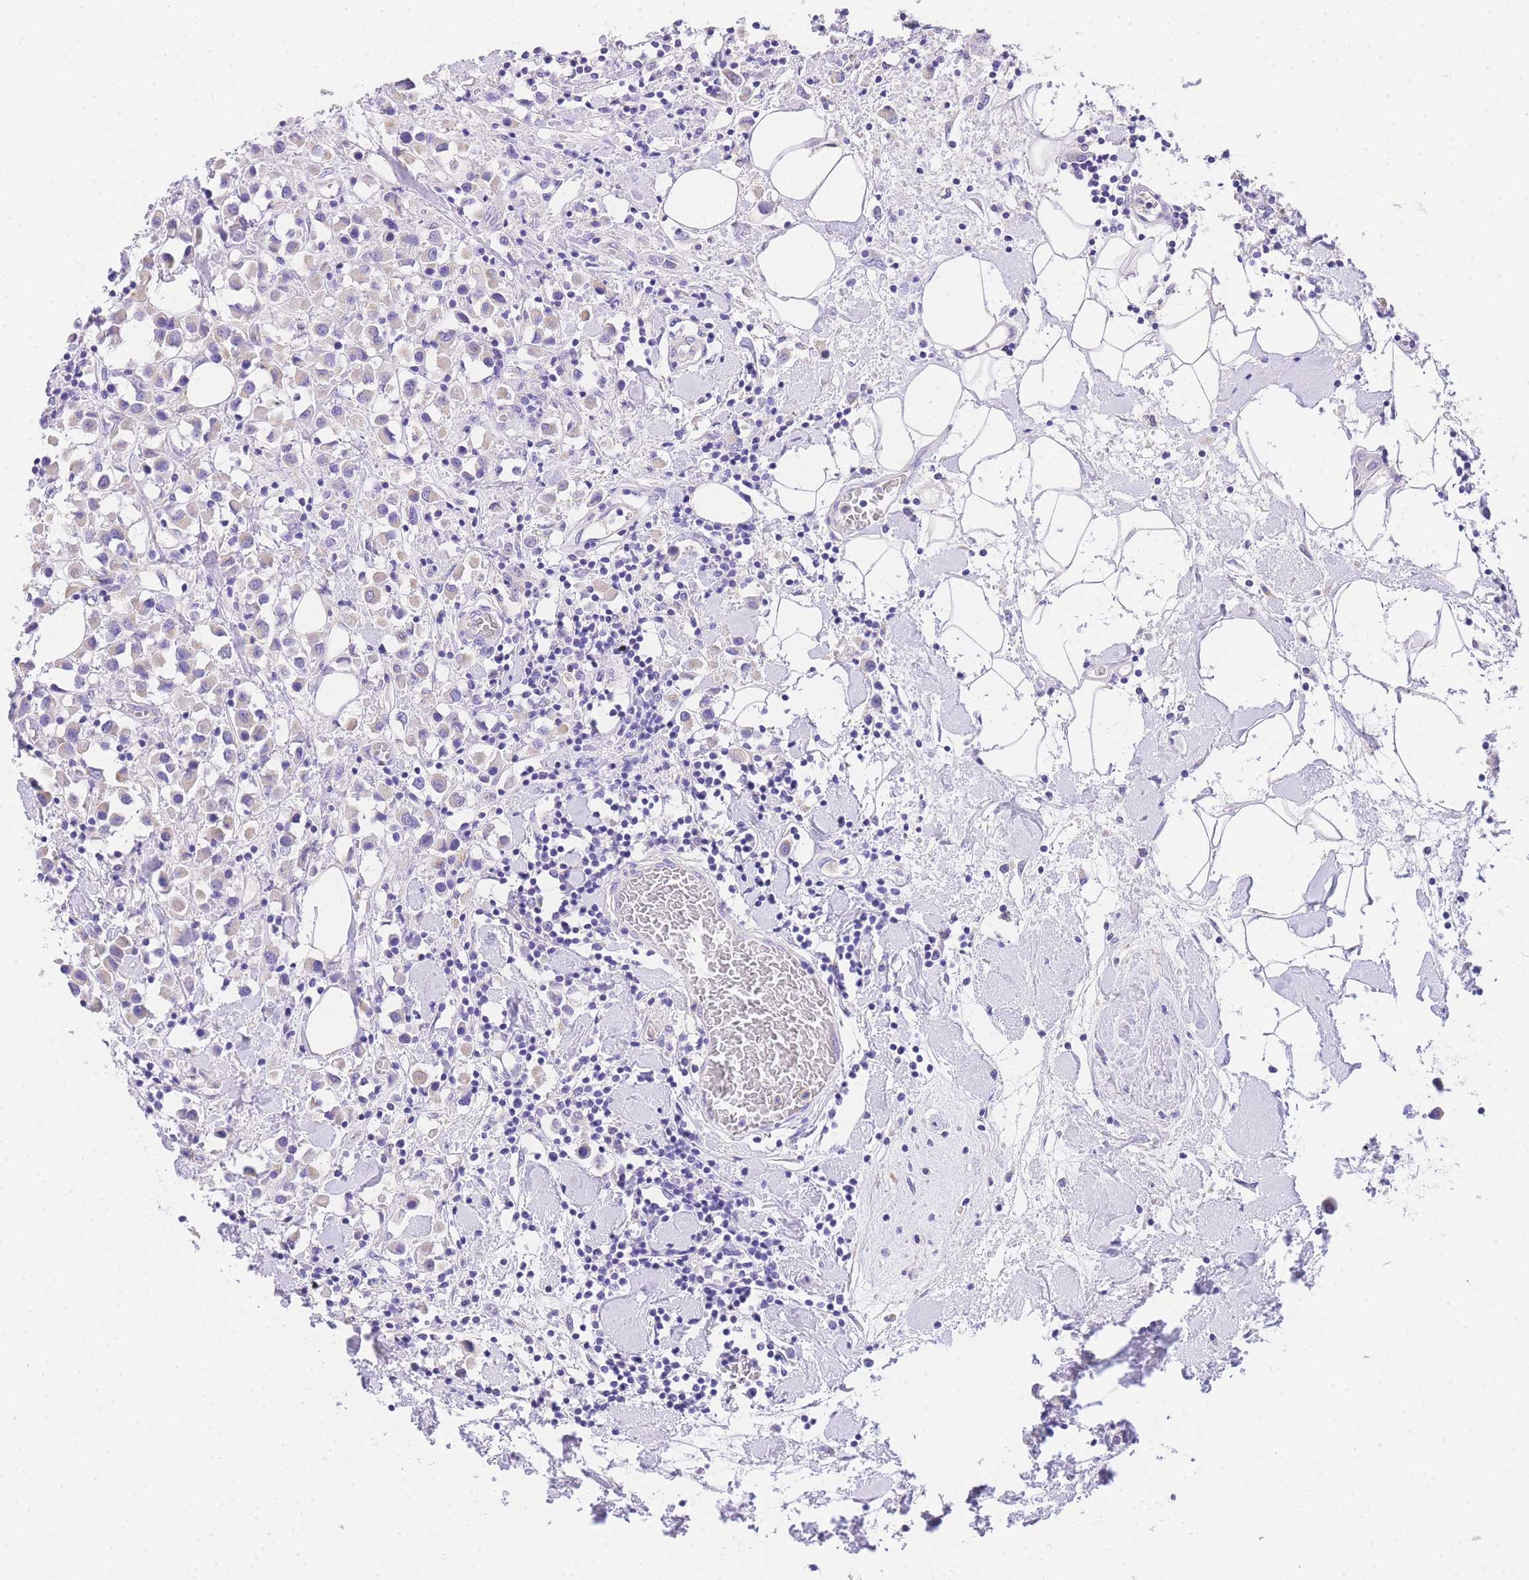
{"staining": {"intensity": "weak", "quantity": "<25%", "location": "cytoplasmic/membranous"}, "tissue": "breast cancer", "cell_type": "Tumor cells", "image_type": "cancer", "snomed": [{"axis": "morphology", "description": "Duct carcinoma"}, {"axis": "topography", "description": "Breast"}], "caption": "An immunohistochemistry micrograph of breast intraductal carcinoma is shown. There is no staining in tumor cells of breast intraductal carcinoma.", "gene": "EPN2", "patient": {"sex": "female", "age": 61}}